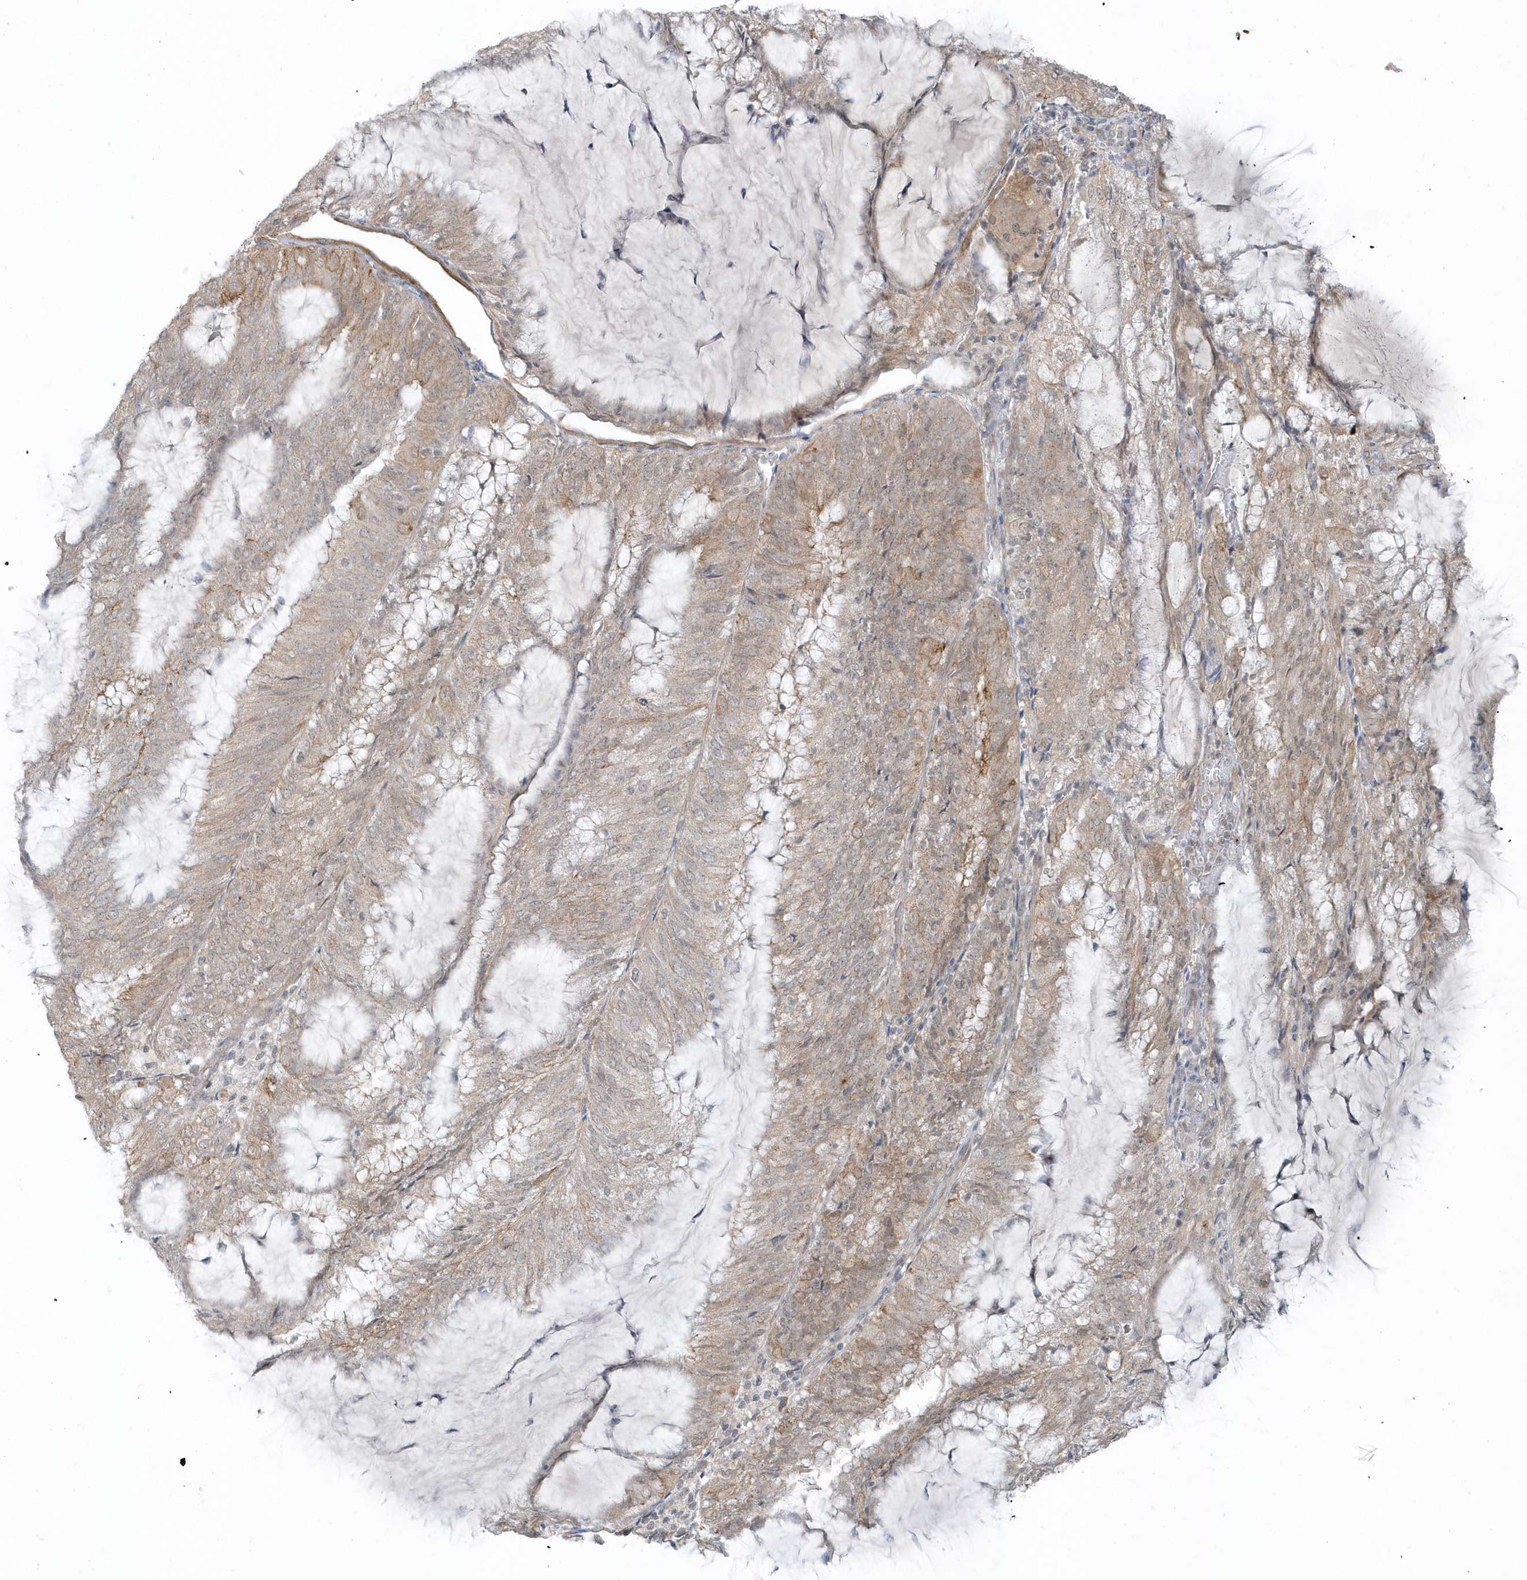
{"staining": {"intensity": "weak", "quantity": "25%-75%", "location": "cytoplasmic/membranous"}, "tissue": "endometrial cancer", "cell_type": "Tumor cells", "image_type": "cancer", "snomed": [{"axis": "morphology", "description": "Adenocarcinoma, NOS"}, {"axis": "topography", "description": "Endometrium"}], "caption": "The photomicrograph exhibits staining of endometrial cancer, revealing weak cytoplasmic/membranous protein expression (brown color) within tumor cells.", "gene": "PARD3B", "patient": {"sex": "female", "age": 81}}